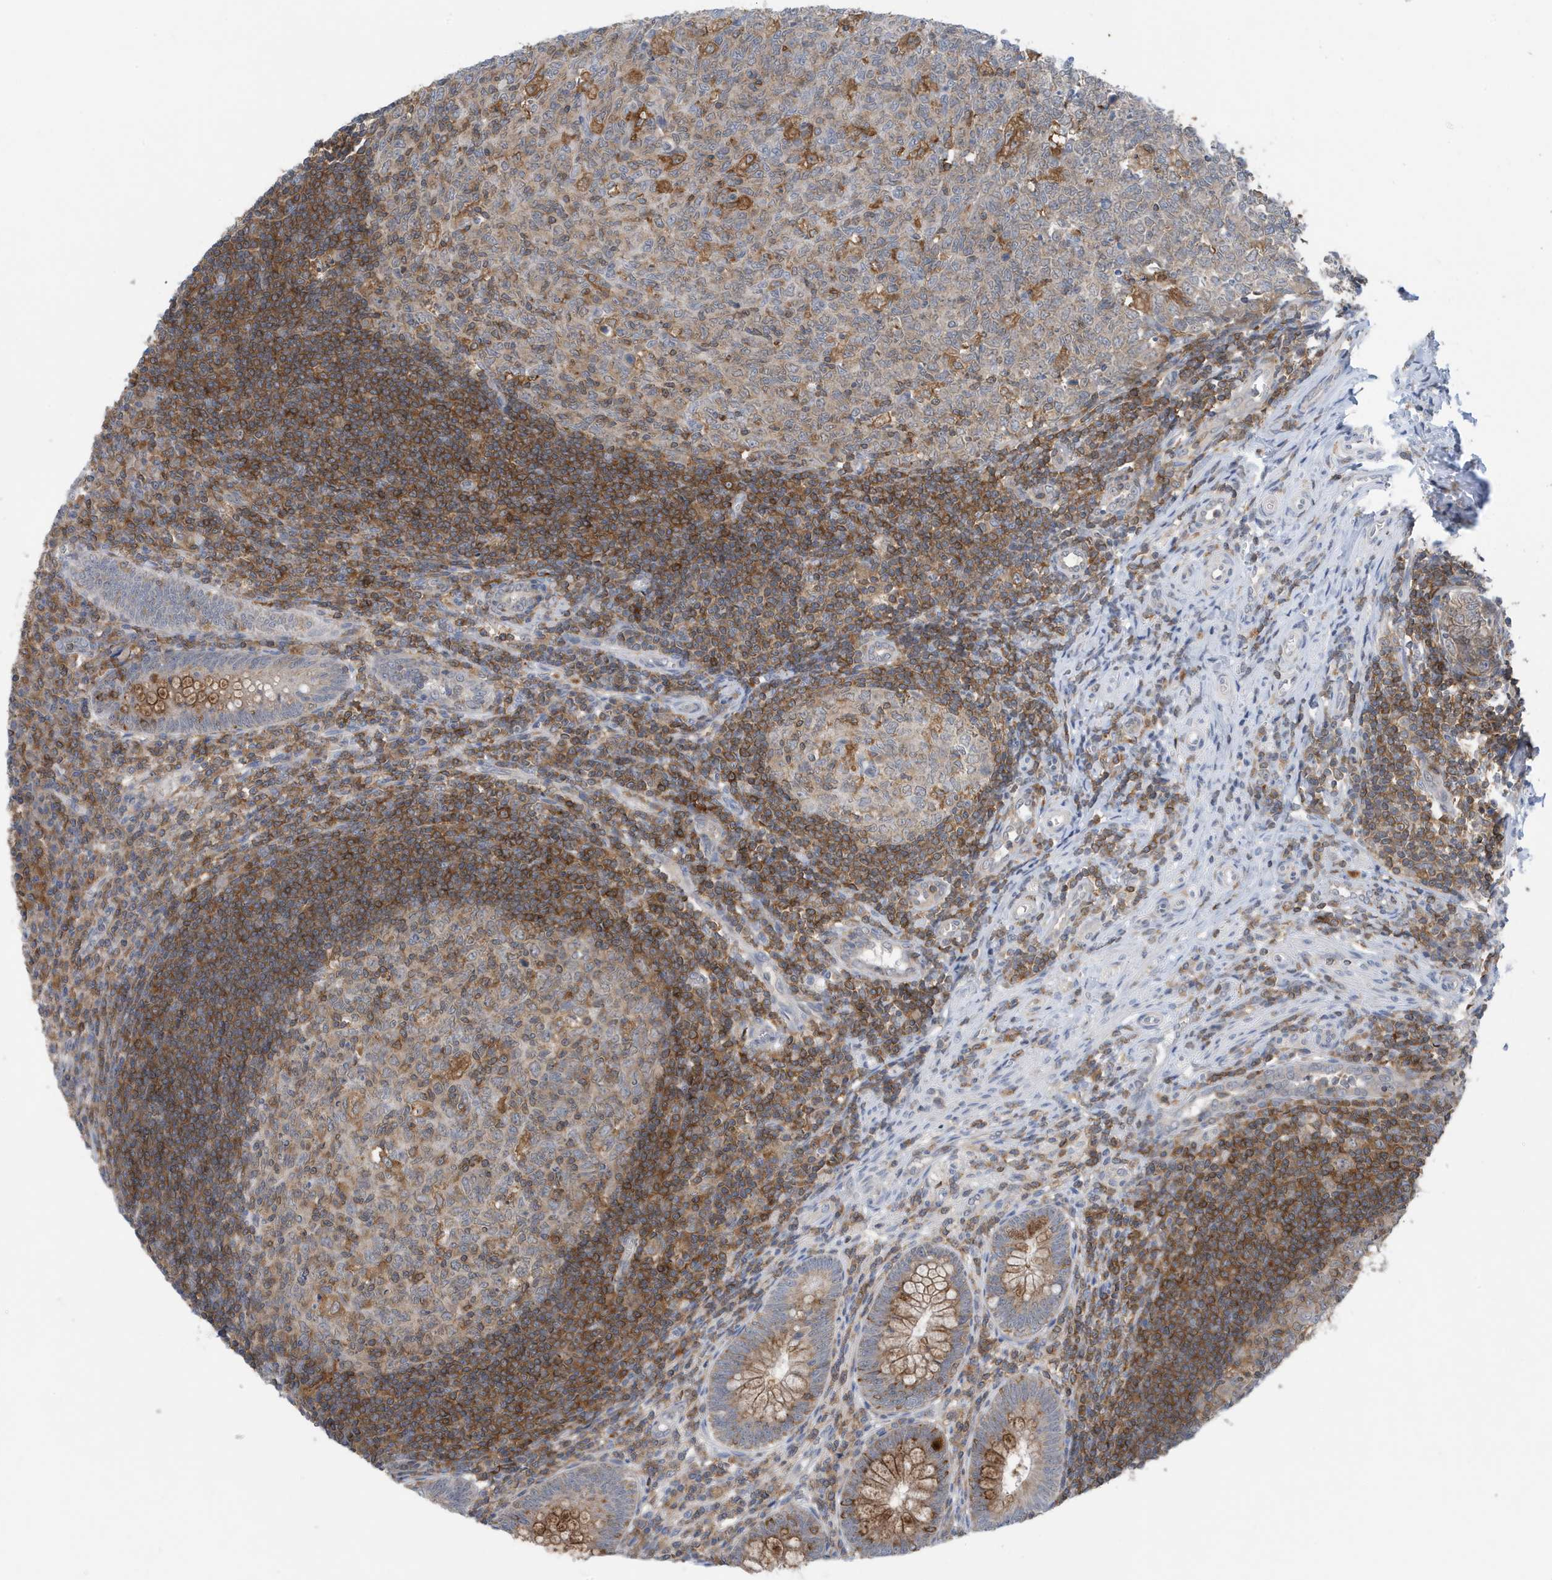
{"staining": {"intensity": "strong", "quantity": "25%-75%", "location": "cytoplasmic/membranous"}, "tissue": "appendix", "cell_type": "Glandular cells", "image_type": "normal", "snomed": [{"axis": "morphology", "description": "Normal tissue, NOS"}, {"axis": "topography", "description": "Appendix"}], "caption": "The image demonstrates immunohistochemical staining of benign appendix. There is strong cytoplasmic/membranous staining is identified in about 25%-75% of glandular cells.", "gene": "NSUN3", "patient": {"sex": "male", "age": 14}}